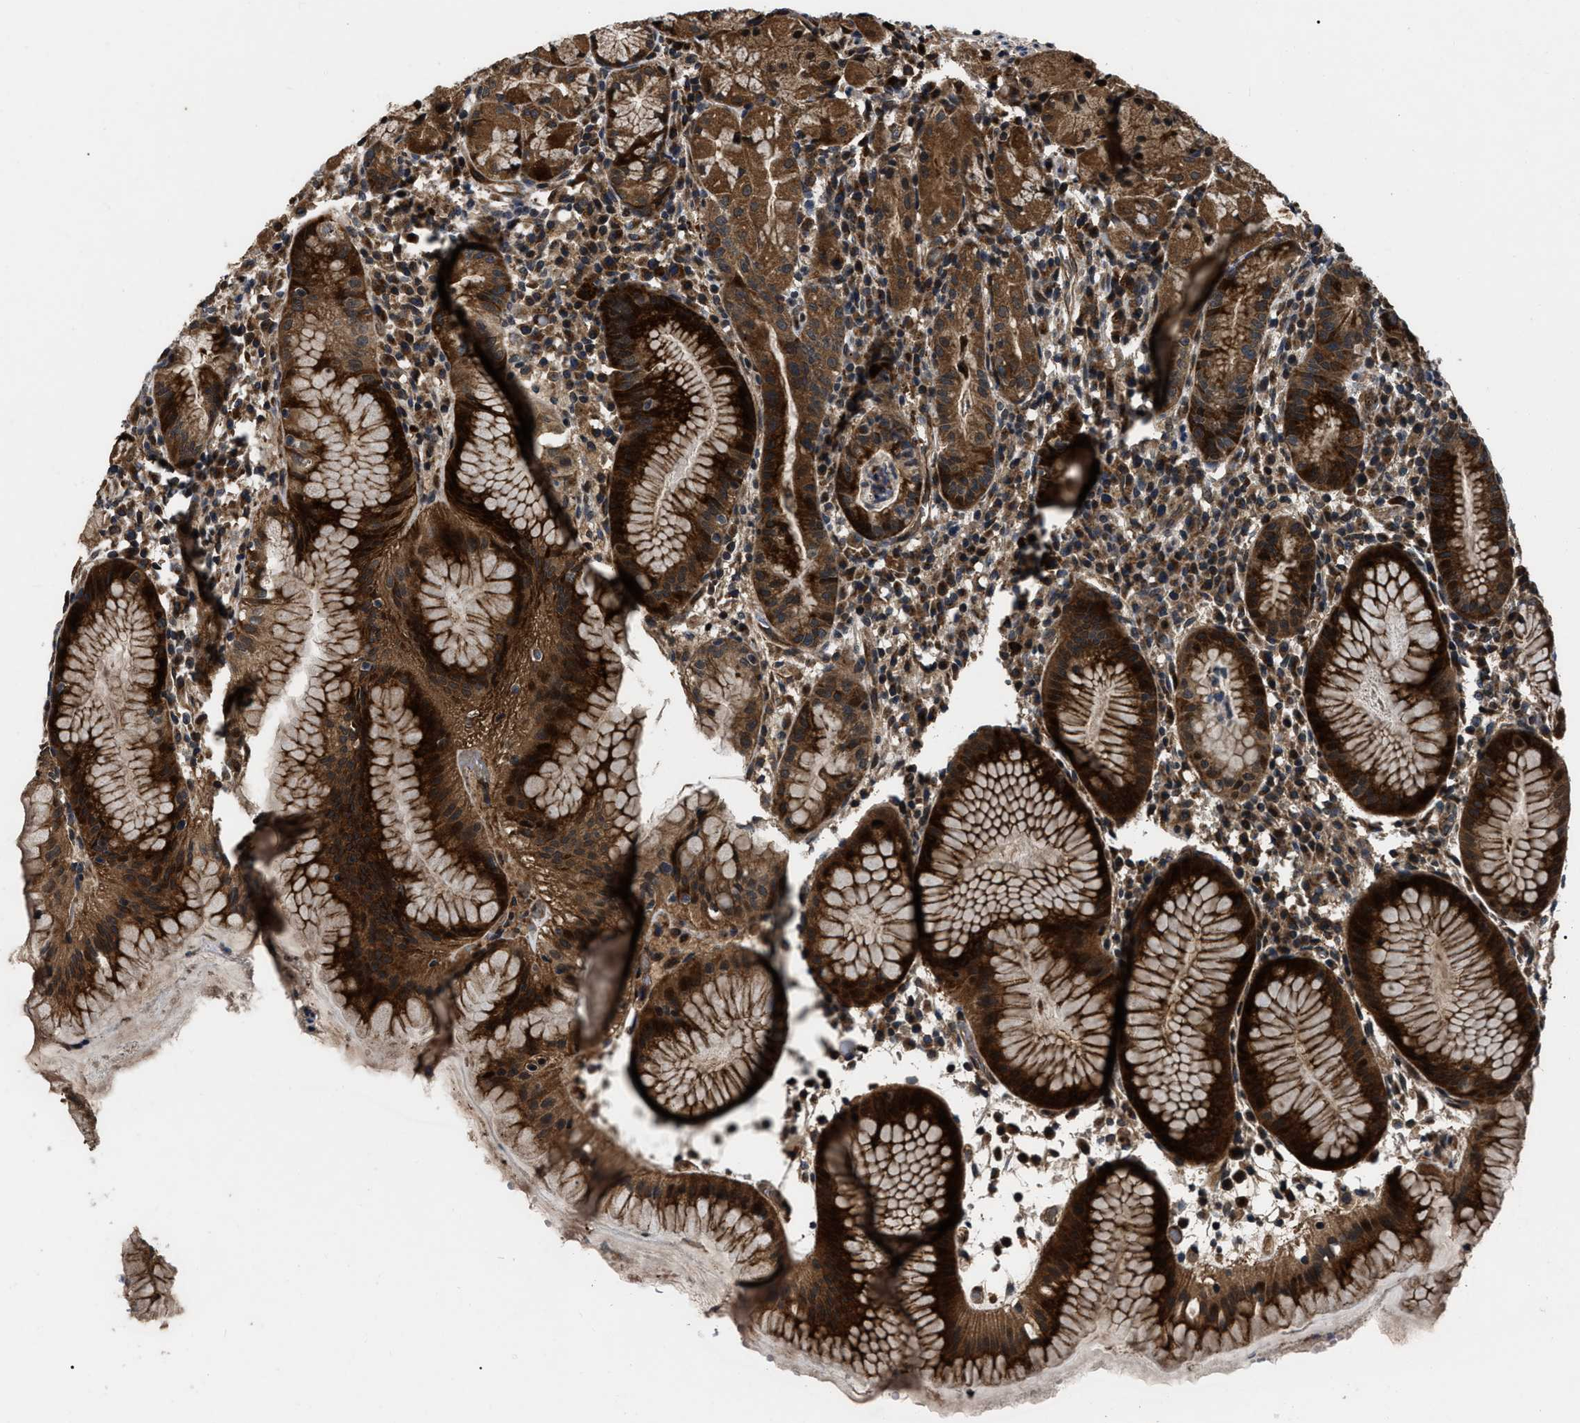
{"staining": {"intensity": "strong", "quantity": ">75%", "location": "cytoplasmic/membranous"}, "tissue": "stomach", "cell_type": "Glandular cells", "image_type": "normal", "snomed": [{"axis": "morphology", "description": "Normal tissue, NOS"}, {"axis": "topography", "description": "Stomach"}, {"axis": "topography", "description": "Stomach, lower"}], "caption": "Immunohistochemical staining of unremarkable stomach demonstrates strong cytoplasmic/membranous protein expression in about >75% of glandular cells.", "gene": "PPWD1", "patient": {"sex": "female", "age": 75}}